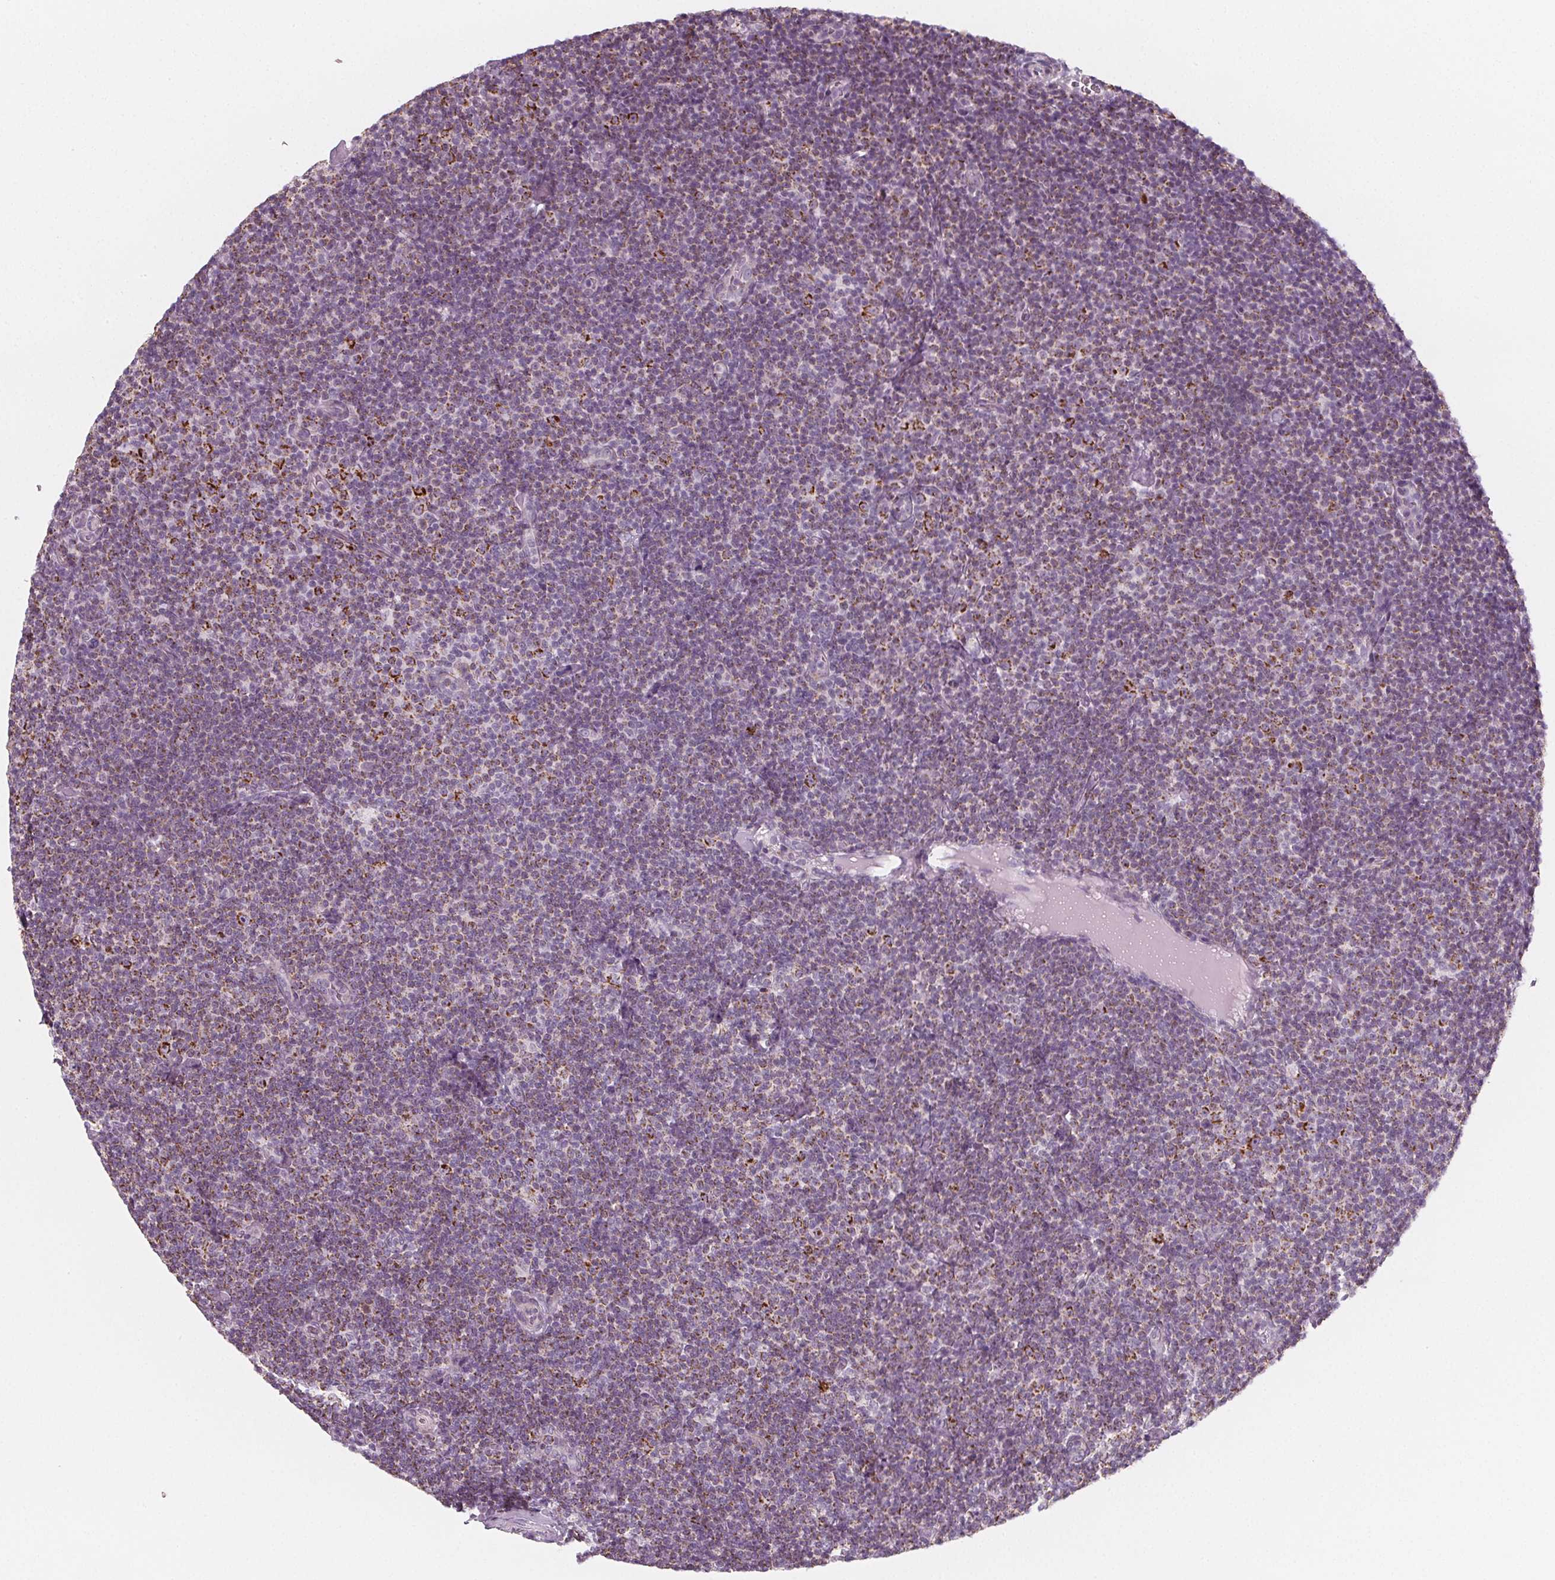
{"staining": {"intensity": "moderate", "quantity": "<25%", "location": "cytoplasmic/membranous"}, "tissue": "lymphoma", "cell_type": "Tumor cells", "image_type": "cancer", "snomed": [{"axis": "morphology", "description": "Malignant lymphoma, non-Hodgkin's type, Low grade"}, {"axis": "topography", "description": "Lymph node"}], "caption": "The immunohistochemical stain shows moderate cytoplasmic/membranous expression in tumor cells of low-grade malignant lymphoma, non-Hodgkin's type tissue. (Brightfield microscopy of DAB IHC at high magnification).", "gene": "IL17C", "patient": {"sex": "male", "age": 81}}